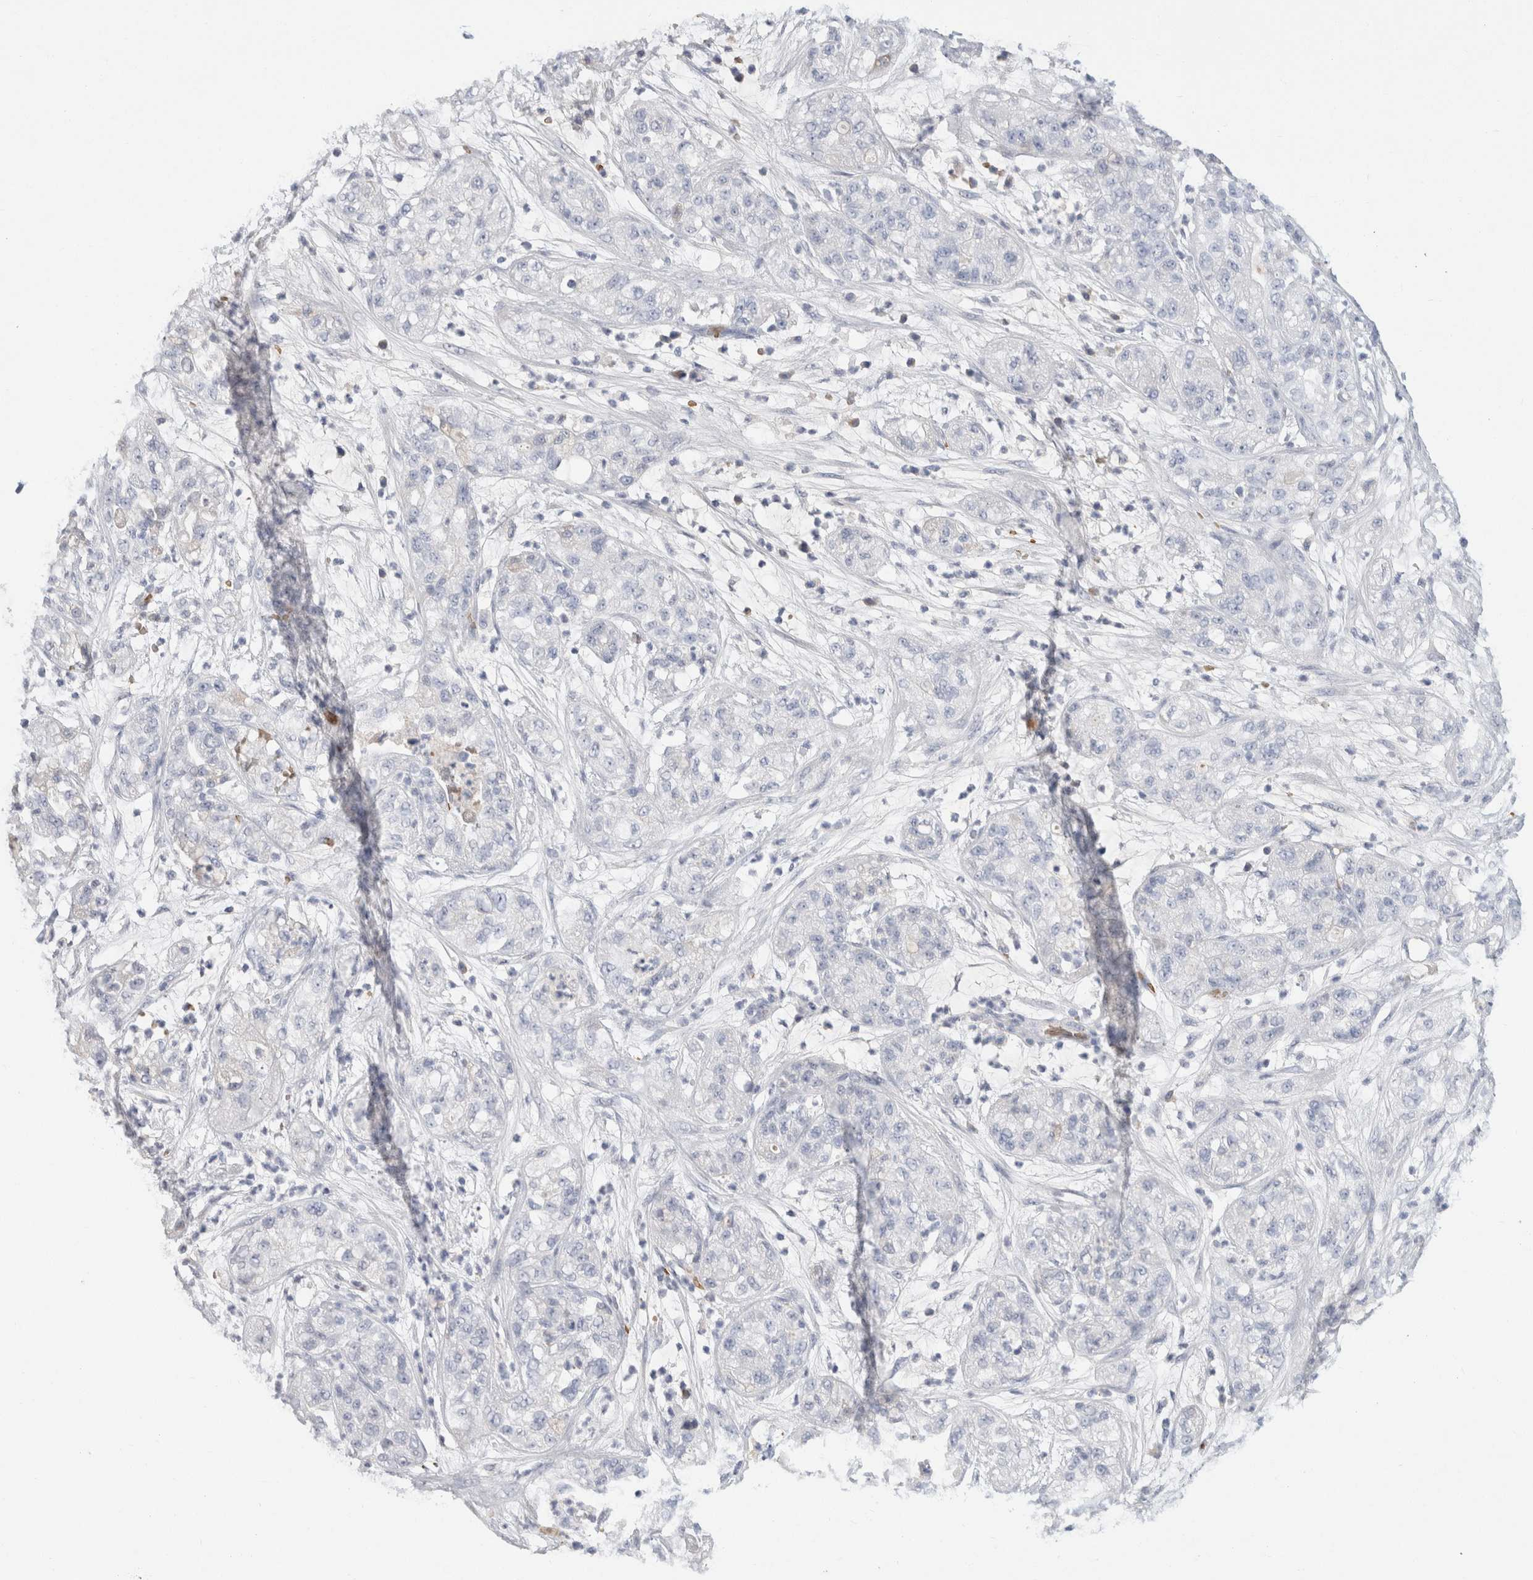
{"staining": {"intensity": "negative", "quantity": "none", "location": "none"}, "tissue": "pancreatic cancer", "cell_type": "Tumor cells", "image_type": "cancer", "snomed": [{"axis": "morphology", "description": "Adenocarcinoma, NOS"}, {"axis": "topography", "description": "Pancreas"}], "caption": "Tumor cells are negative for brown protein staining in pancreatic cancer (adenocarcinoma).", "gene": "CA1", "patient": {"sex": "female", "age": 78}}